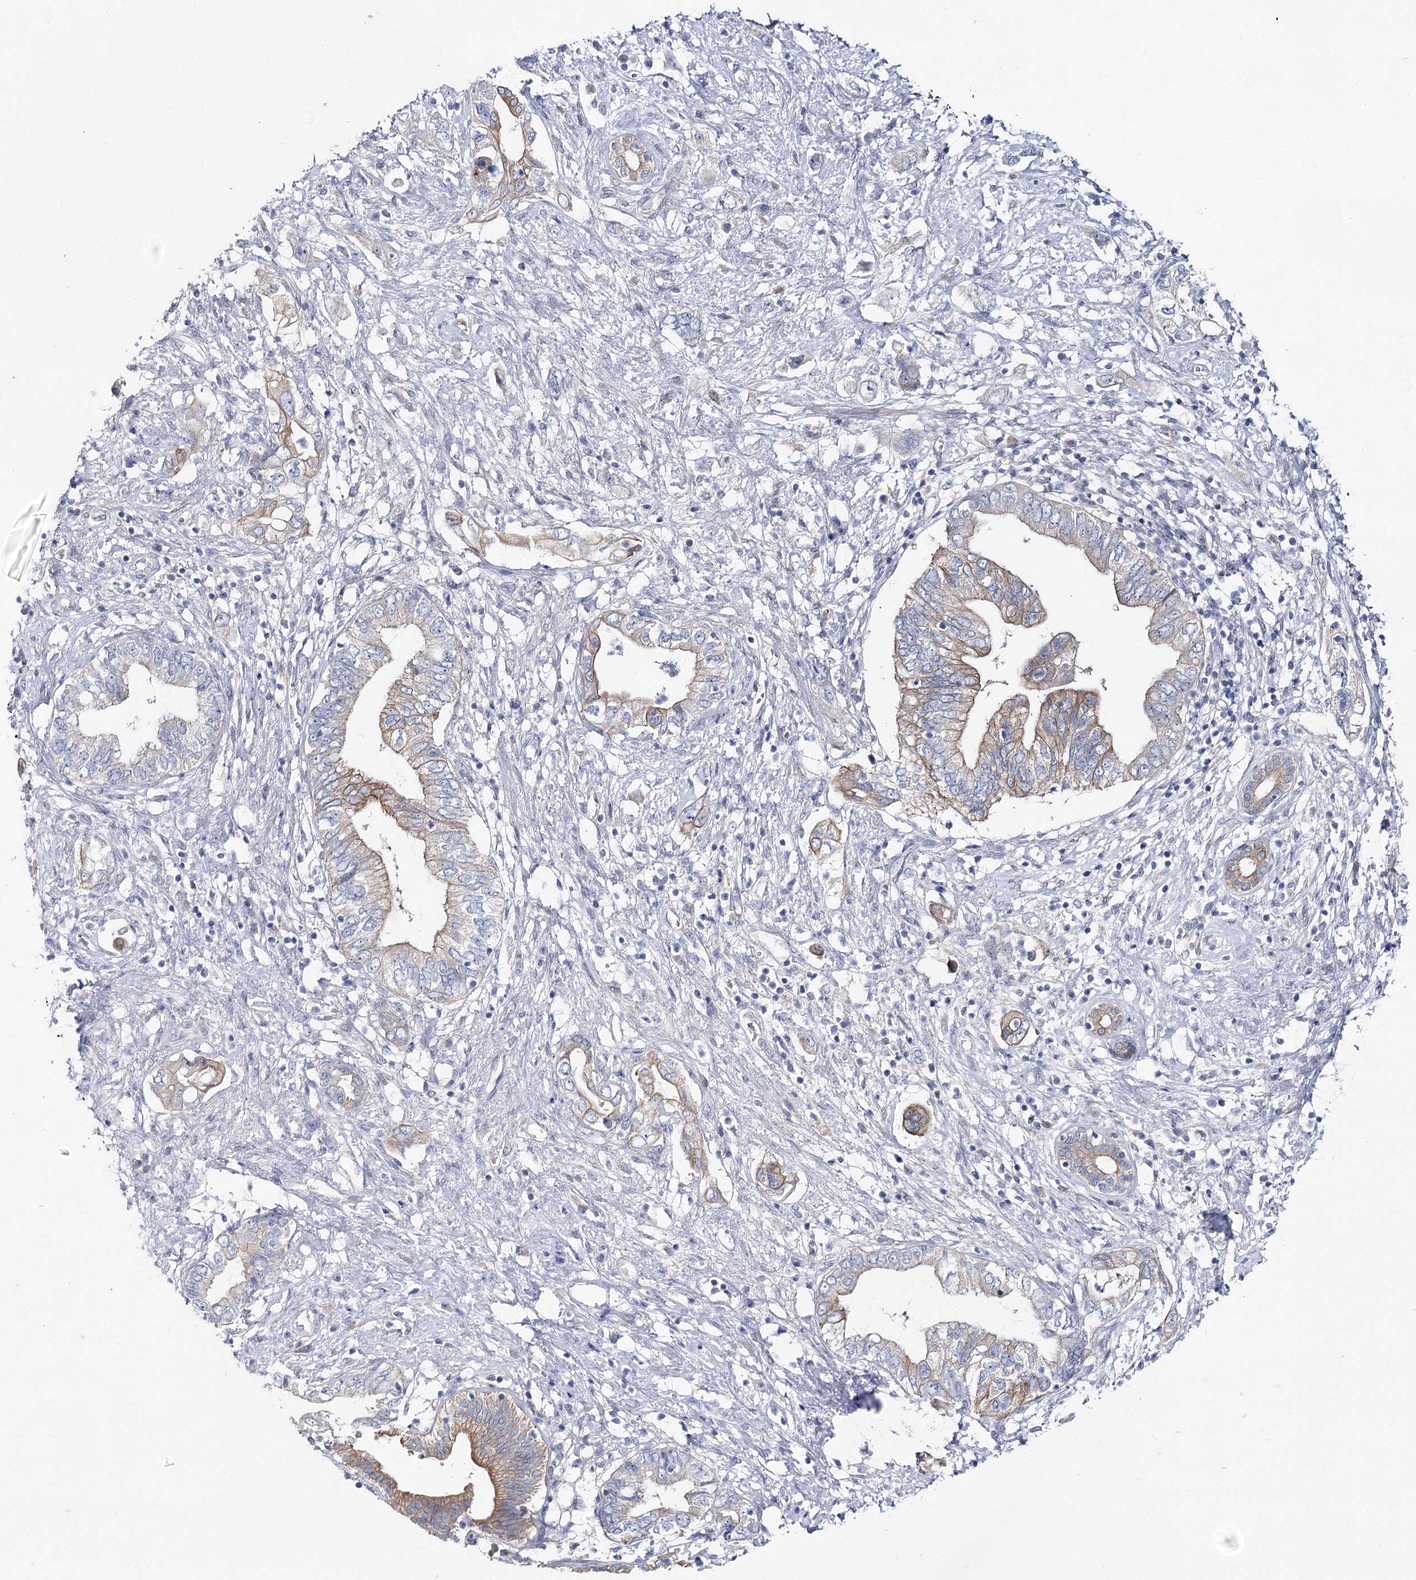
{"staining": {"intensity": "weak", "quantity": "<25%", "location": "cytoplasmic/membranous"}, "tissue": "pancreatic cancer", "cell_type": "Tumor cells", "image_type": "cancer", "snomed": [{"axis": "morphology", "description": "Adenocarcinoma, NOS"}, {"axis": "topography", "description": "Pancreas"}], "caption": "IHC image of human pancreatic cancer stained for a protein (brown), which reveals no staining in tumor cells. Nuclei are stained in blue.", "gene": "LRRC14B", "patient": {"sex": "female", "age": 73}}